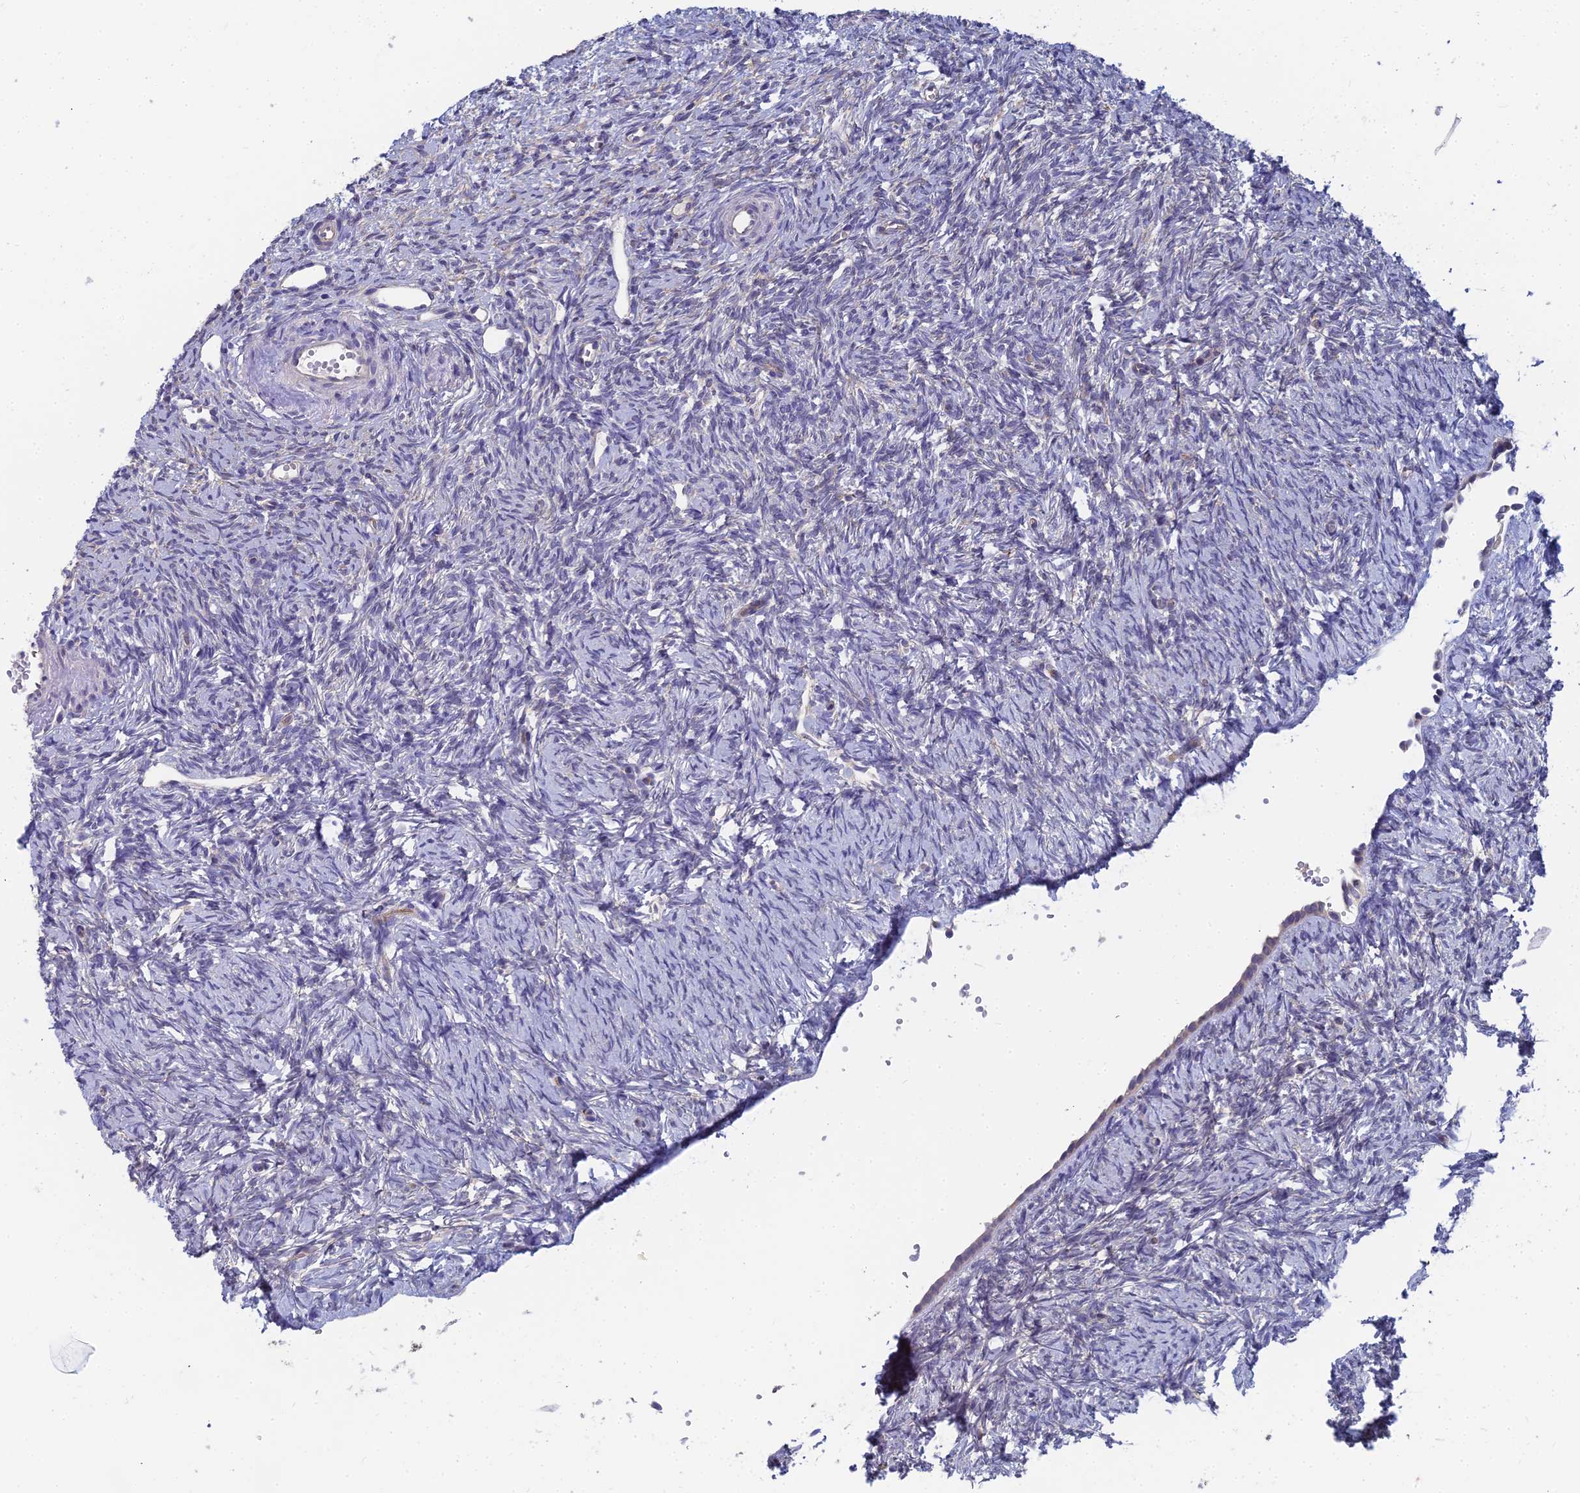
{"staining": {"intensity": "weak", "quantity": "<25%", "location": "cytoplasmic/membranous"}, "tissue": "ovary", "cell_type": "Ovarian stroma cells", "image_type": "normal", "snomed": [{"axis": "morphology", "description": "Normal tissue, NOS"}, {"axis": "topography", "description": "Ovary"}], "caption": "Ovary stained for a protein using immunohistochemistry displays no staining ovarian stroma cells.", "gene": "RDX", "patient": {"sex": "female", "age": 51}}